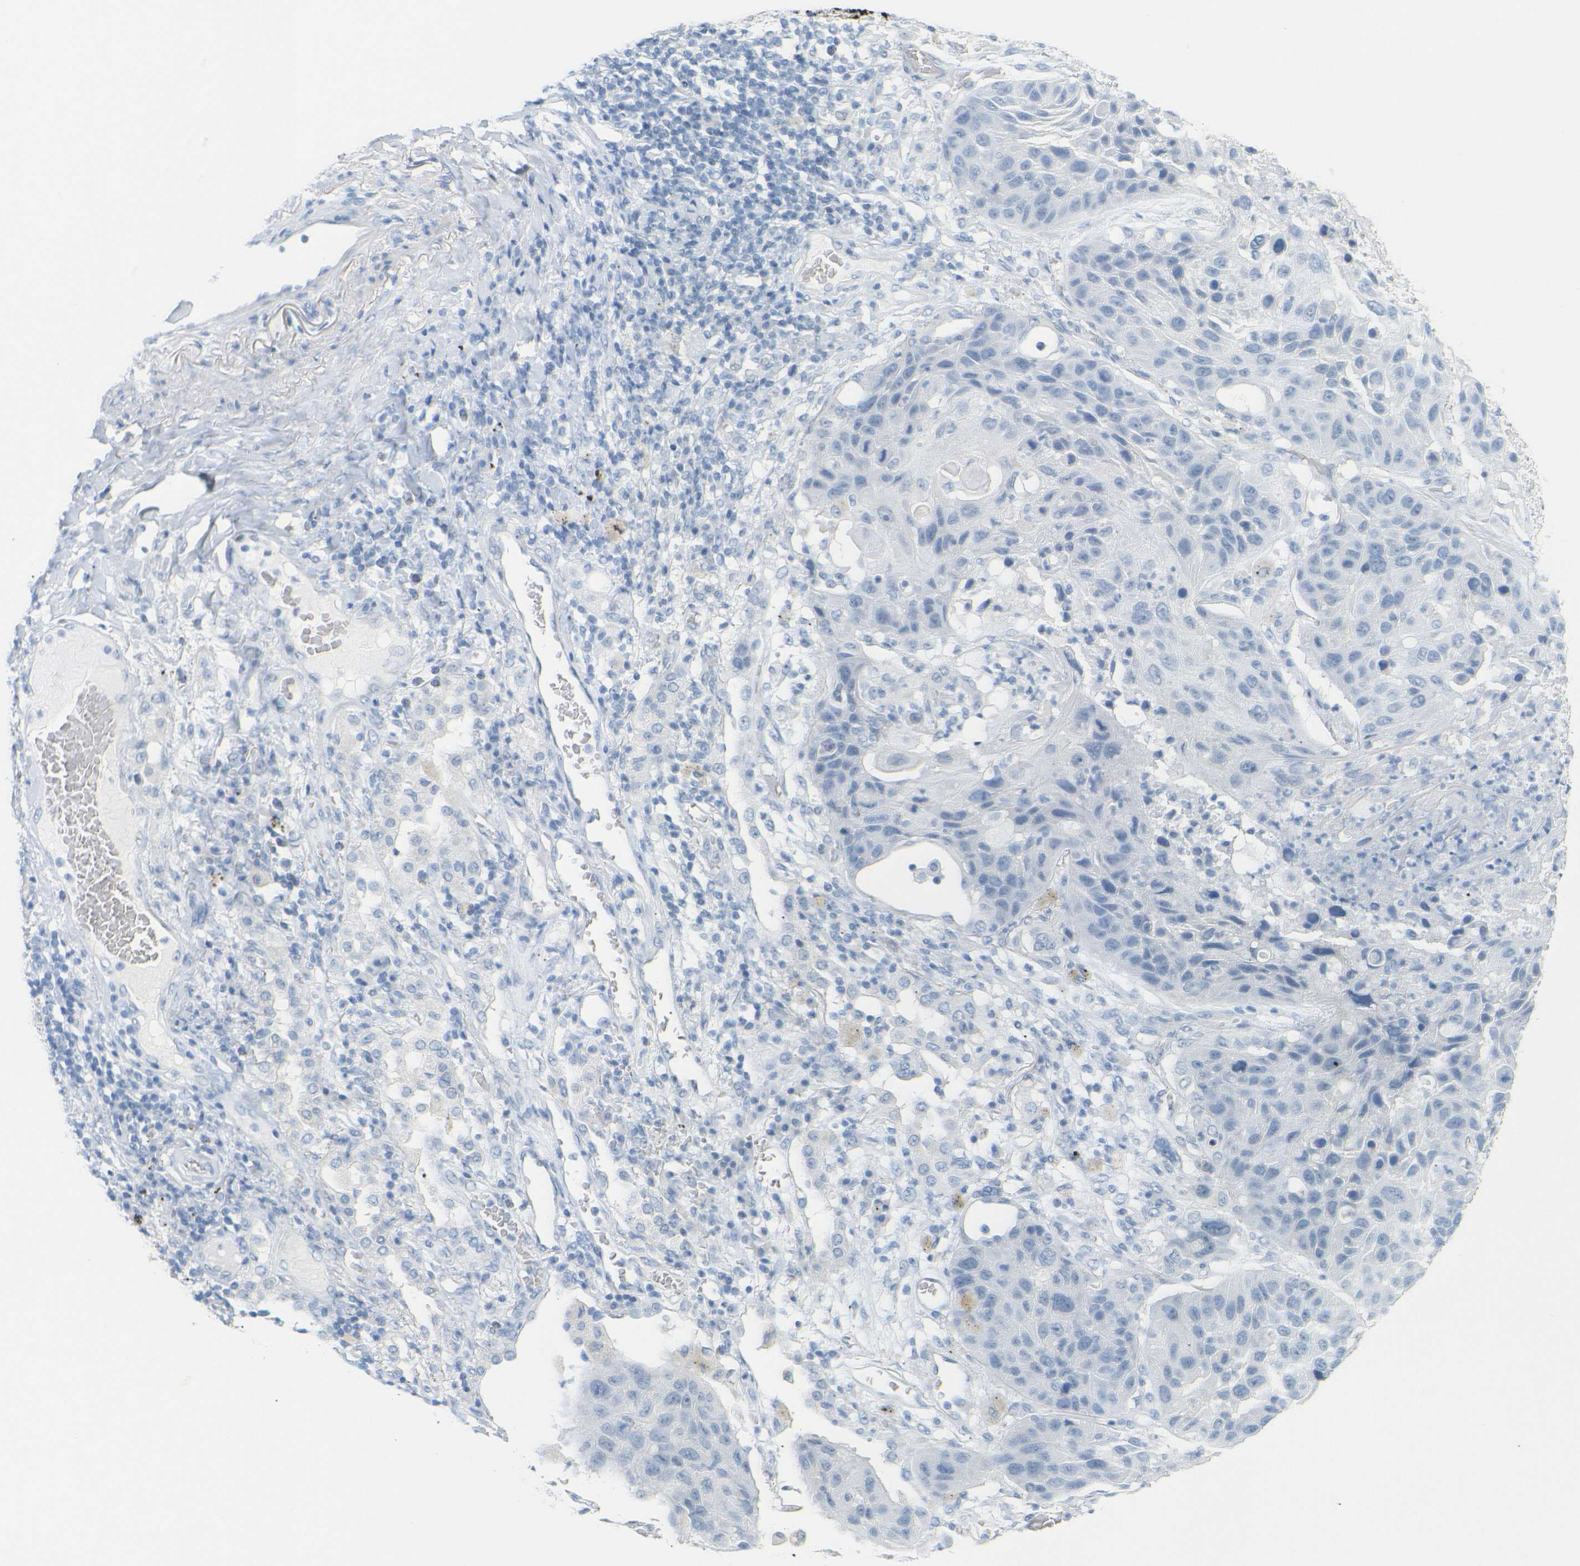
{"staining": {"intensity": "negative", "quantity": "none", "location": "none"}, "tissue": "lung cancer", "cell_type": "Tumor cells", "image_type": "cancer", "snomed": [{"axis": "morphology", "description": "Squamous cell carcinoma, NOS"}, {"axis": "topography", "description": "Lung"}], "caption": "Micrograph shows no protein staining in tumor cells of lung cancer tissue.", "gene": "OPN1SW", "patient": {"sex": "male", "age": 57}}